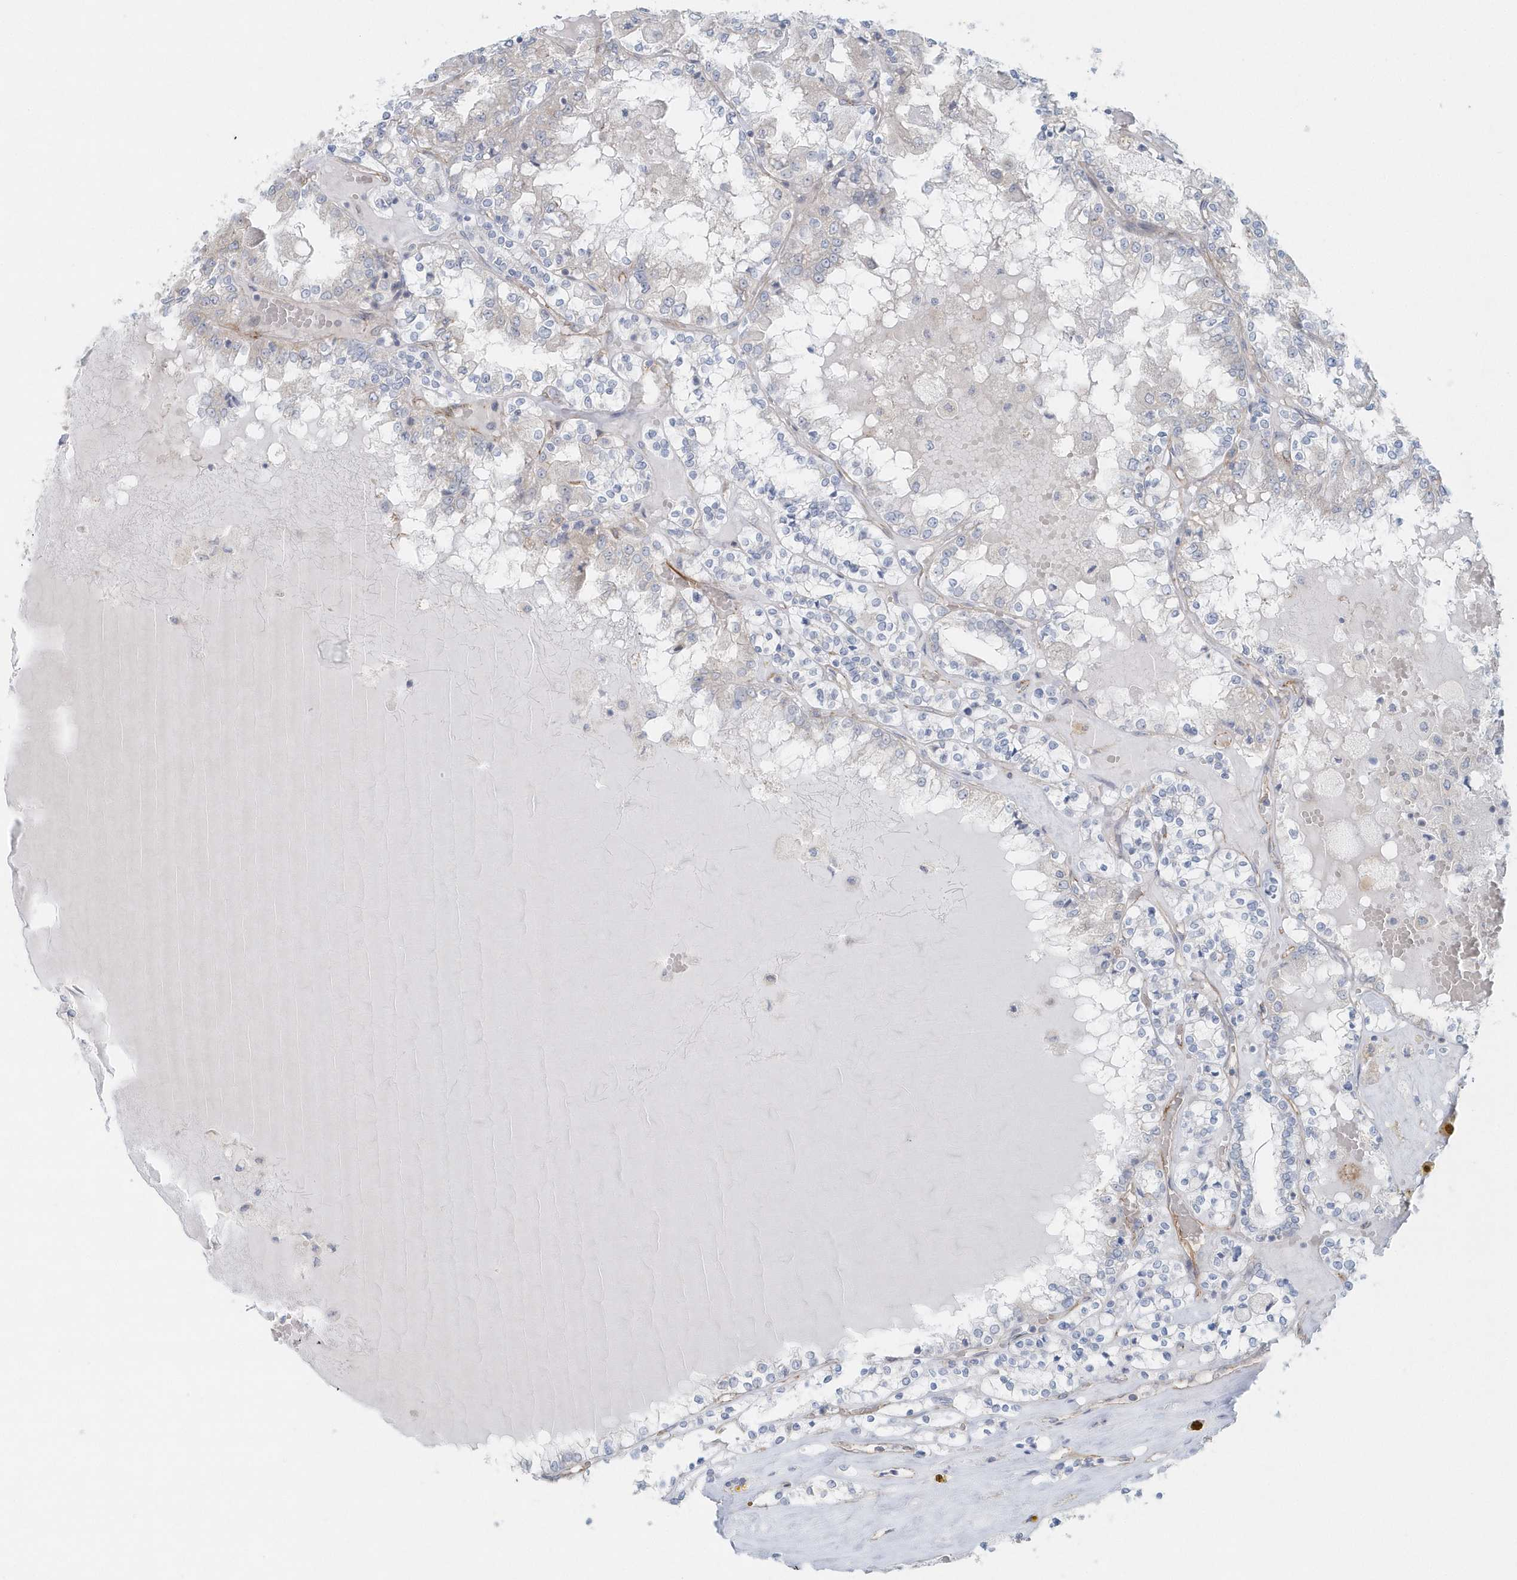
{"staining": {"intensity": "negative", "quantity": "none", "location": "none"}, "tissue": "renal cancer", "cell_type": "Tumor cells", "image_type": "cancer", "snomed": [{"axis": "morphology", "description": "Adenocarcinoma, NOS"}, {"axis": "topography", "description": "Kidney"}], "caption": "Human adenocarcinoma (renal) stained for a protein using immunohistochemistry (IHC) shows no staining in tumor cells.", "gene": "GPR152", "patient": {"sex": "female", "age": 56}}